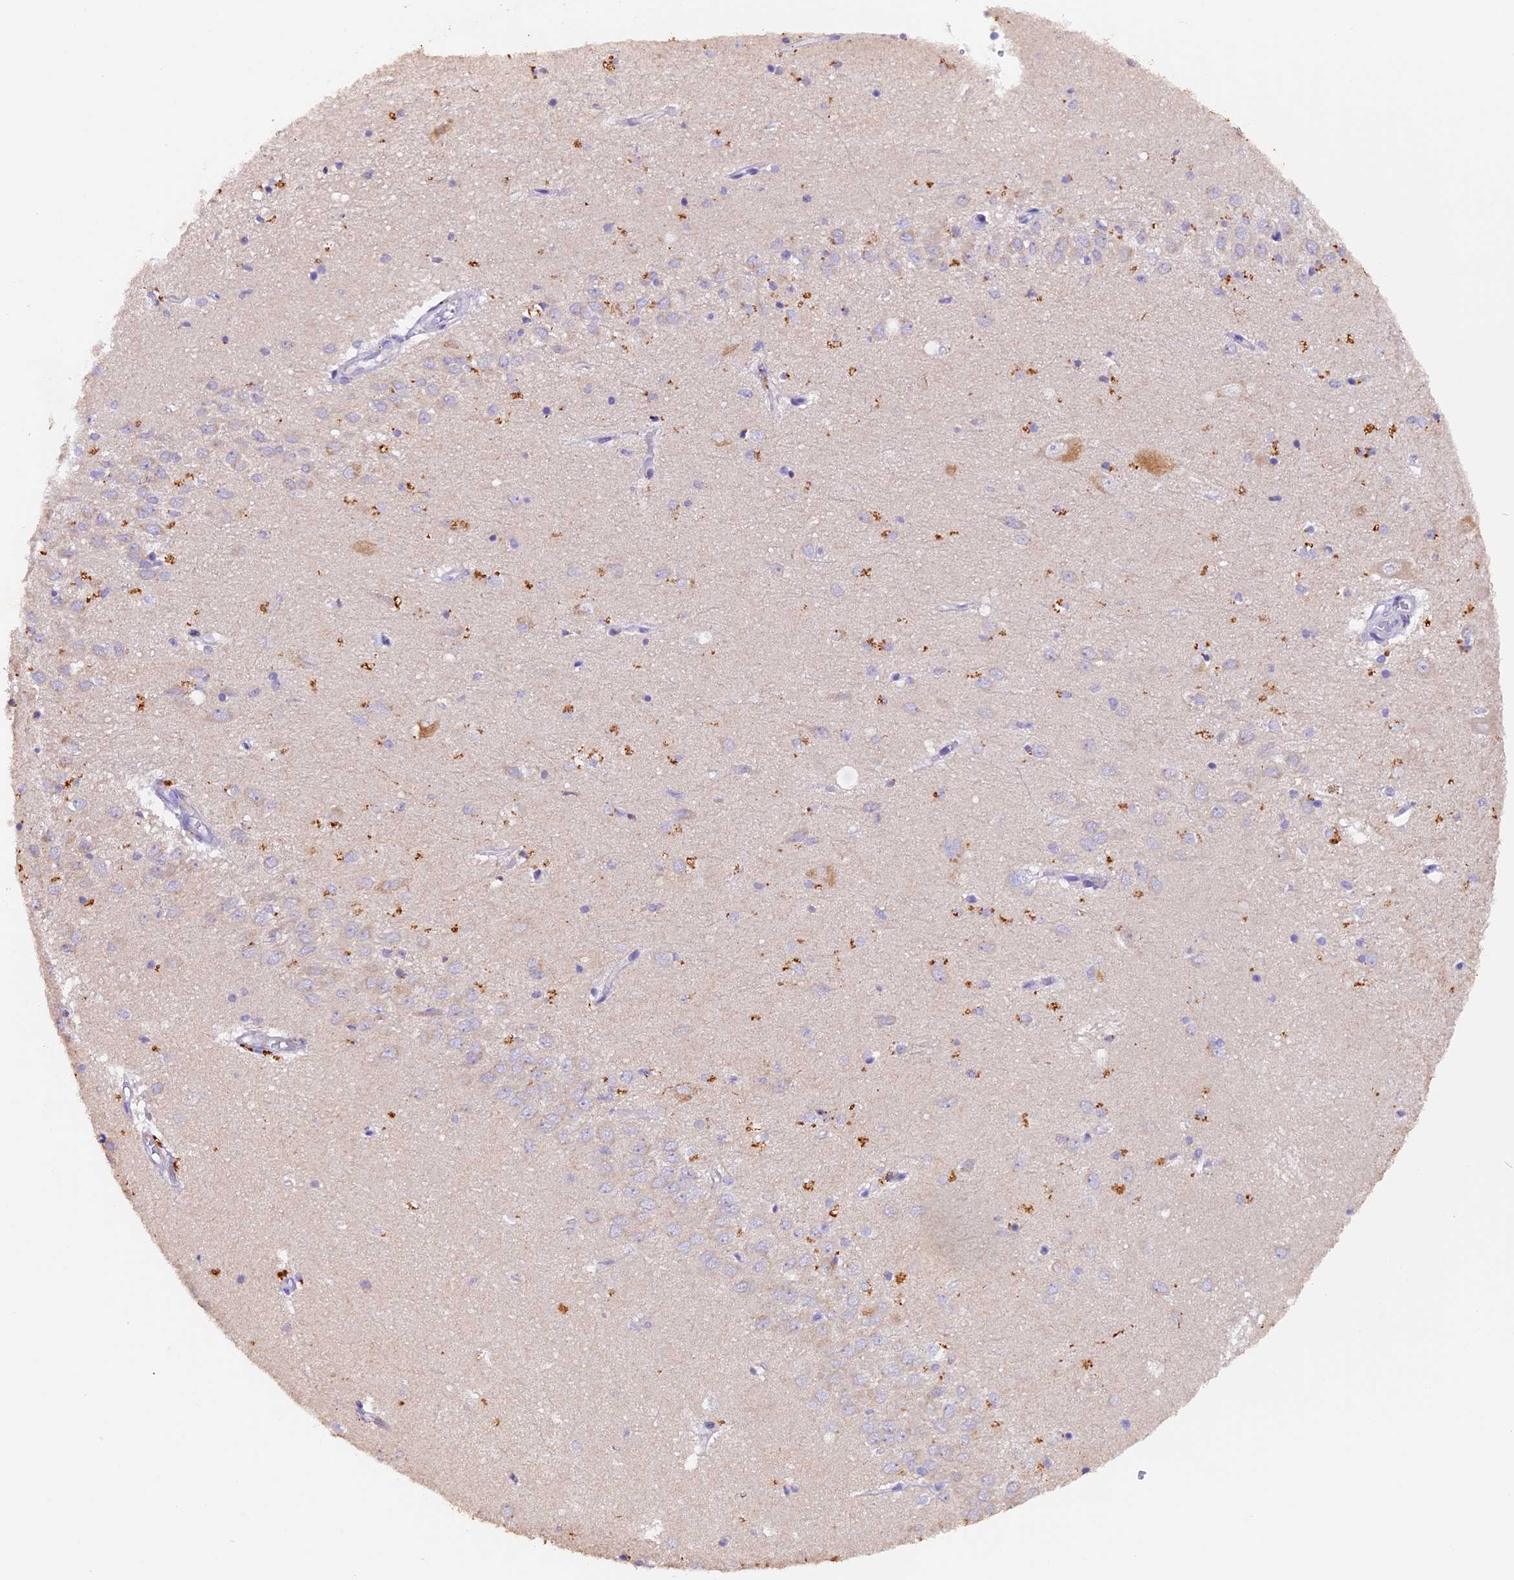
{"staining": {"intensity": "moderate", "quantity": "25%-75%", "location": "cytoplasmic/membranous"}, "tissue": "hippocampus", "cell_type": "Glial cells", "image_type": "normal", "snomed": [{"axis": "morphology", "description": "Normal tissue, NOS"}, {"axis": "topography", "description": "Hippocampus"}], "caption": "Normal hippocampus reveals moderate cytoplasmic/membranous positivity in about 25%-75% of glial cells (DAB IHC, brown staining for protein, blue staining for nuclei)..", "gene": "NCK2", "patient": {"sex": "female", "age": 64}}